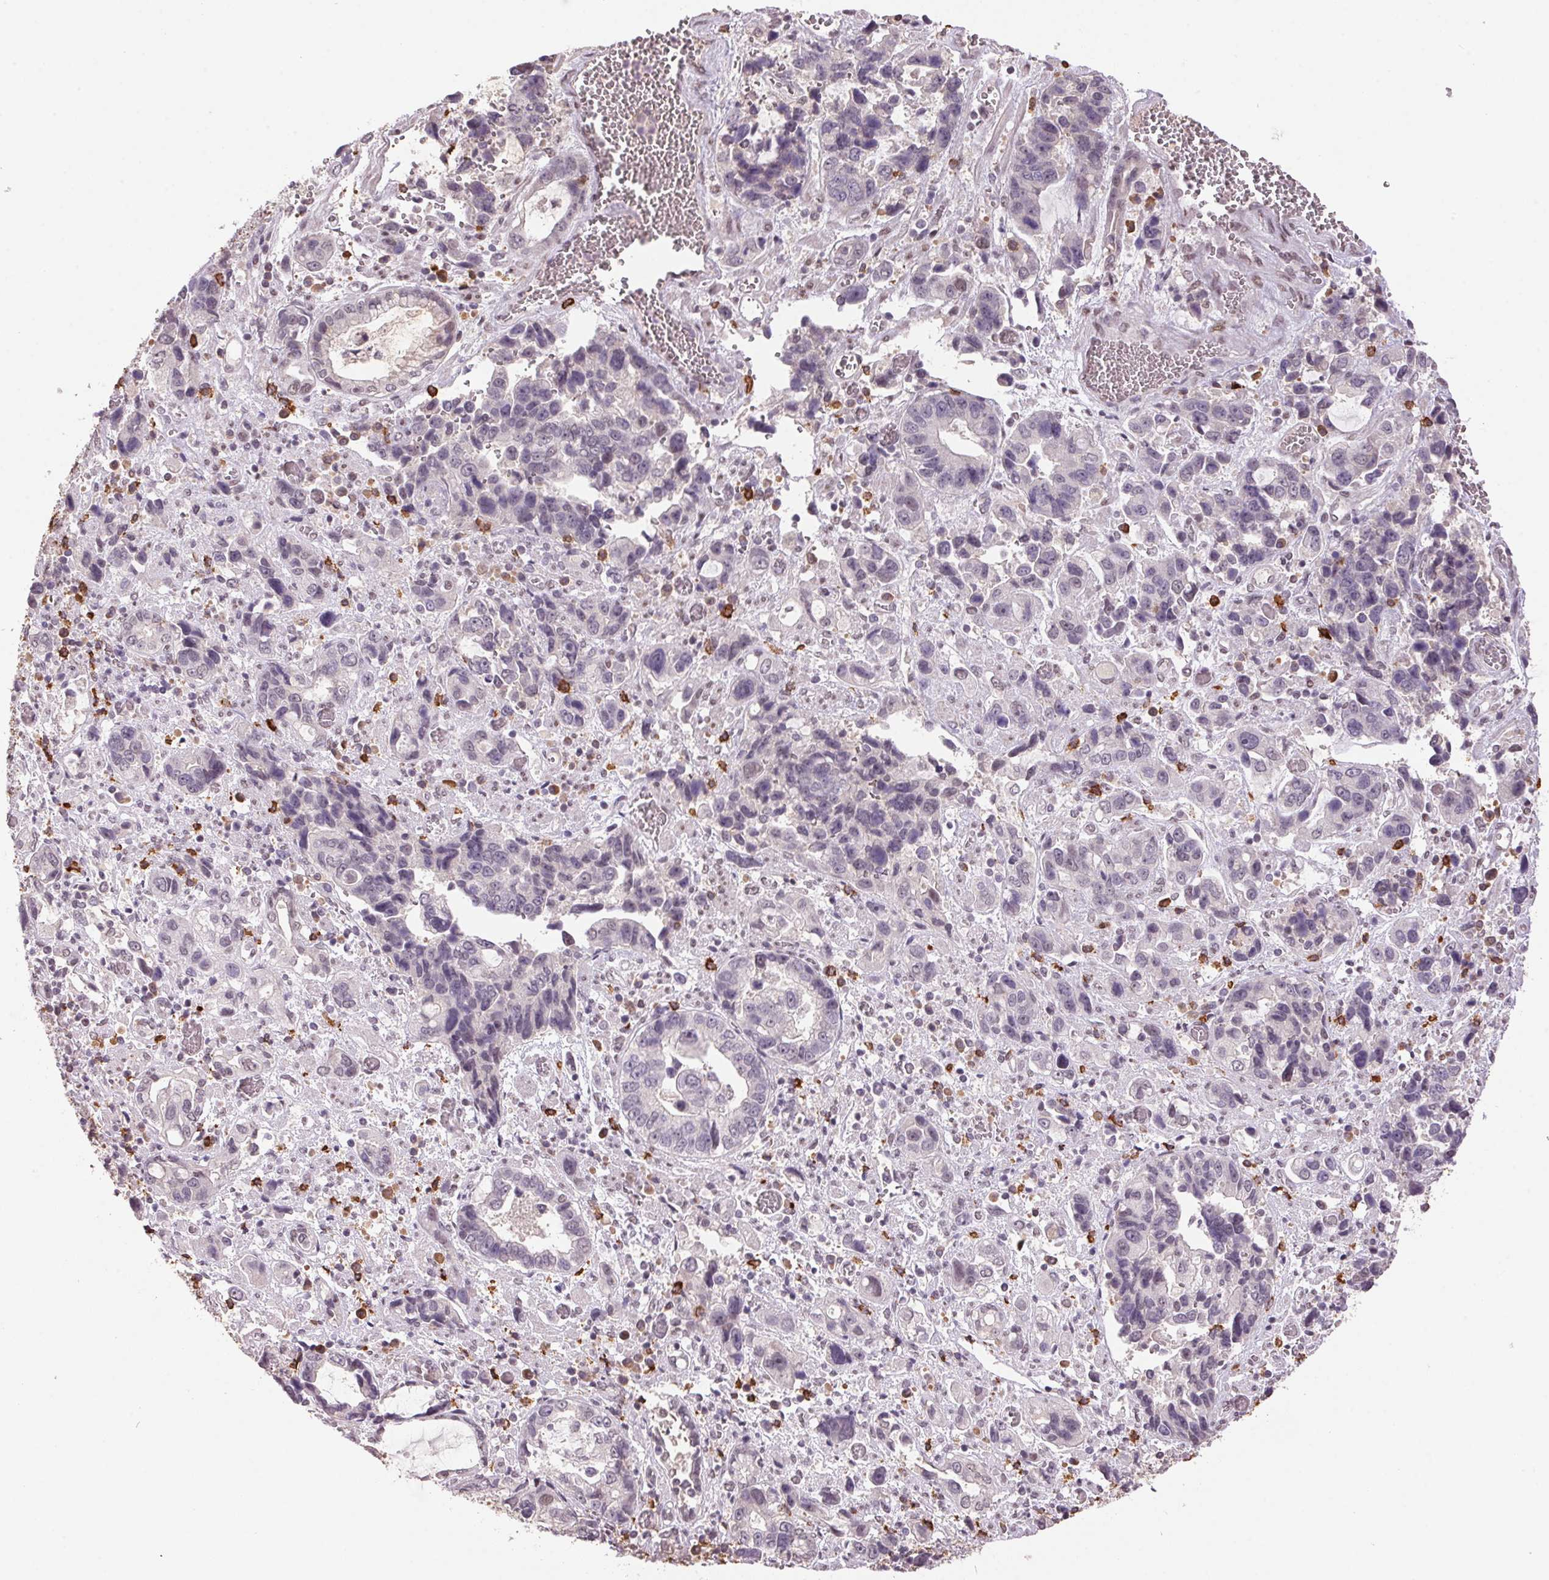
{"staining": {"intensity": "negative", "quantity": "none", "location": "none"}, "tissue": "stomach cancer", "cell_type": "Tumor cells", "image_type": "cancer", "snomed": [{"axis": "morphology", "description": "Adenocarcinoma, NOS"}, {"axis": "topography", "description": "Stomach, upper"}], "caption": "High magnification brightfield microscopy of stomach adenocarcinoma stained with DAB (3,3'-diaminobenzidine) (brown) and counterstained with hematoxylin (blue): tumor cells show no significant expression. (Brightfield microscopy of DAB immunohistochemistry (IHC) at high magnification).", "gene": "ZBTB4", "patient": {"sex": "female", "age": 81}}